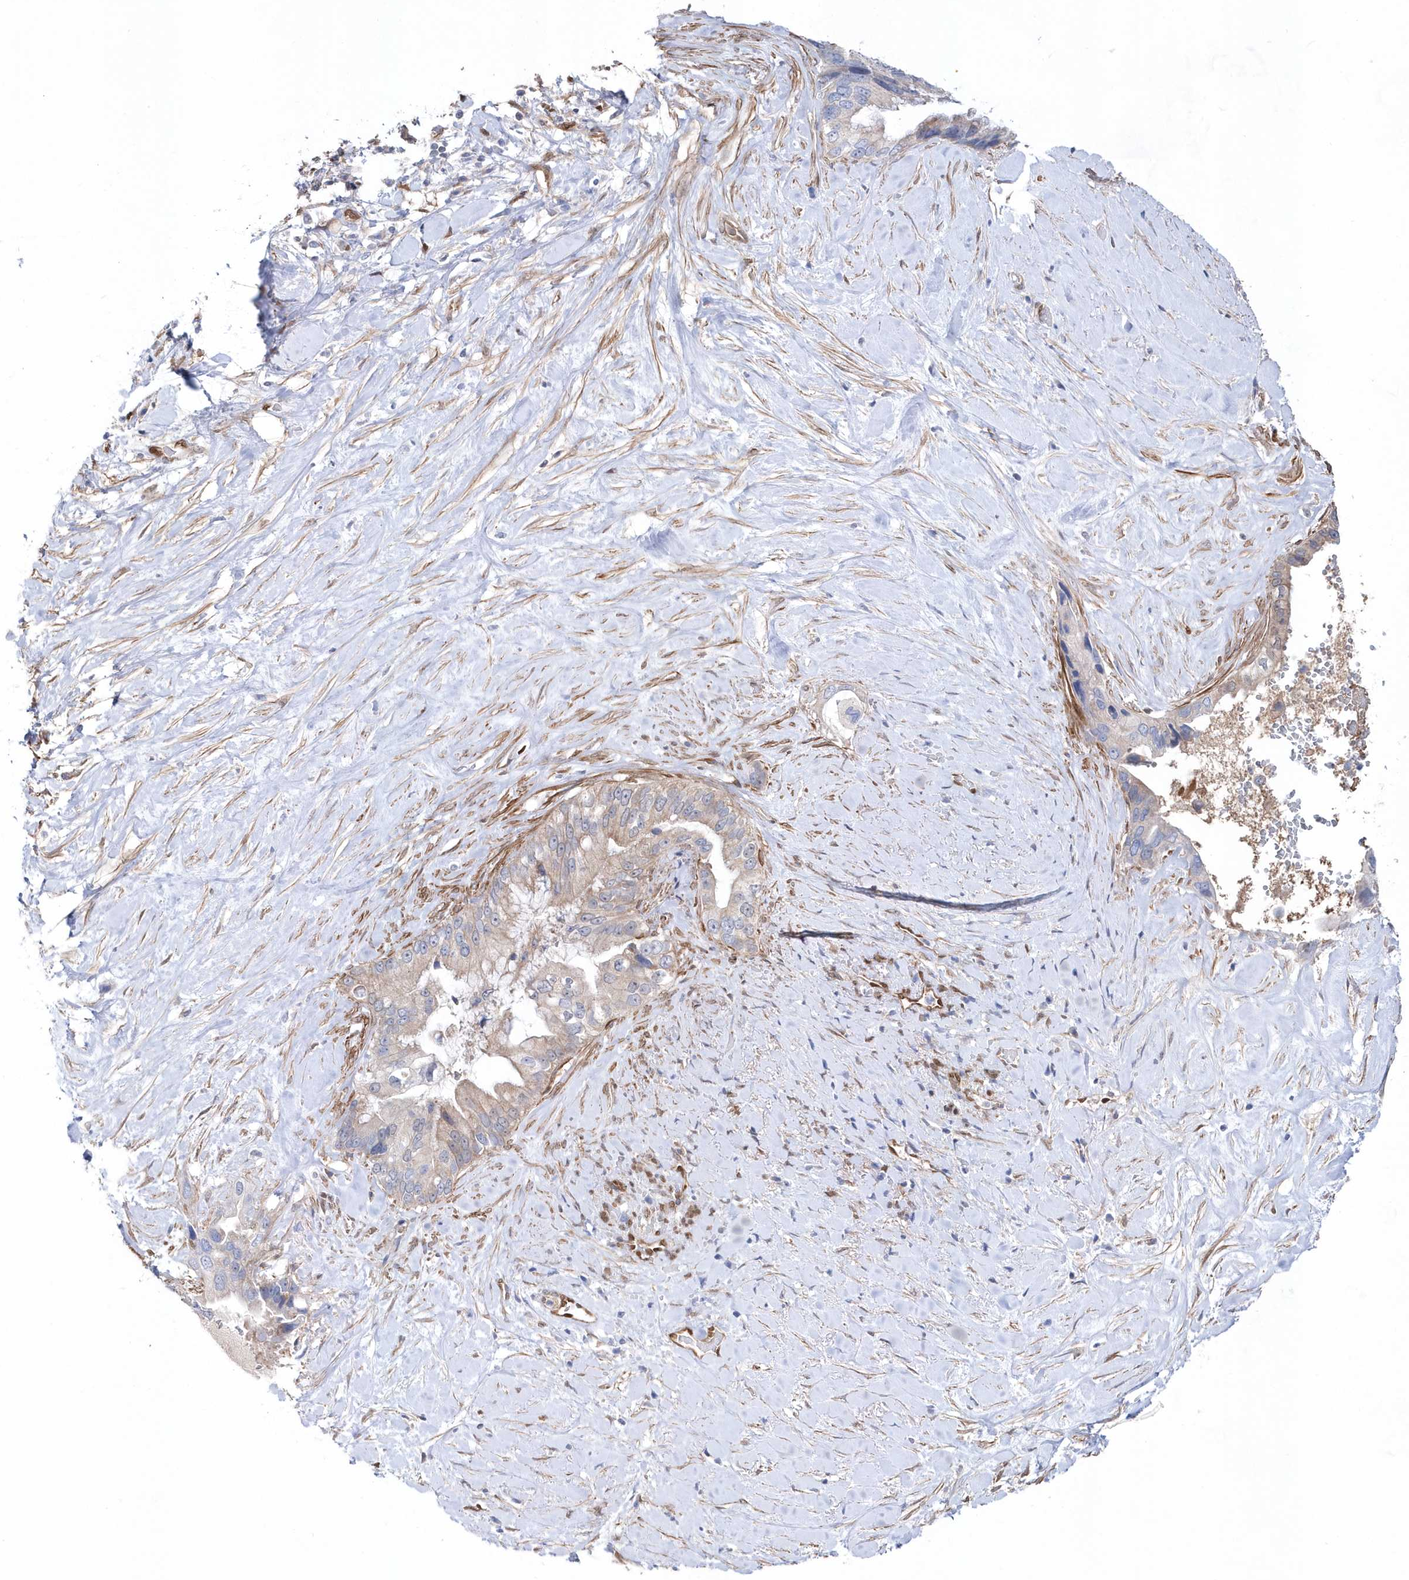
{"staining": {"intensity": "weak", "quantity": "<25%", "location": "cytoplasmic/membranous"}, "tissue": "pancreatic cancer", "cell_type": "Tumor cells", "image_type": "cancer", "snomed": [{"axis": "morphology", "description": "Inflammation, NOS"}, {"axis": "morphology", "description": "Adenocarcinoma, NOS"}, {"axis": "topography", "description": "Pancreas"}], "caption": "Immunohistochemistry (IHC) photomicrograph of human pancreatic cancer stained for a protein (brown), which exhibits no expression in tumor cells.", "gene": "BDH2", "patient": {"sex": "female", "age": 56}}